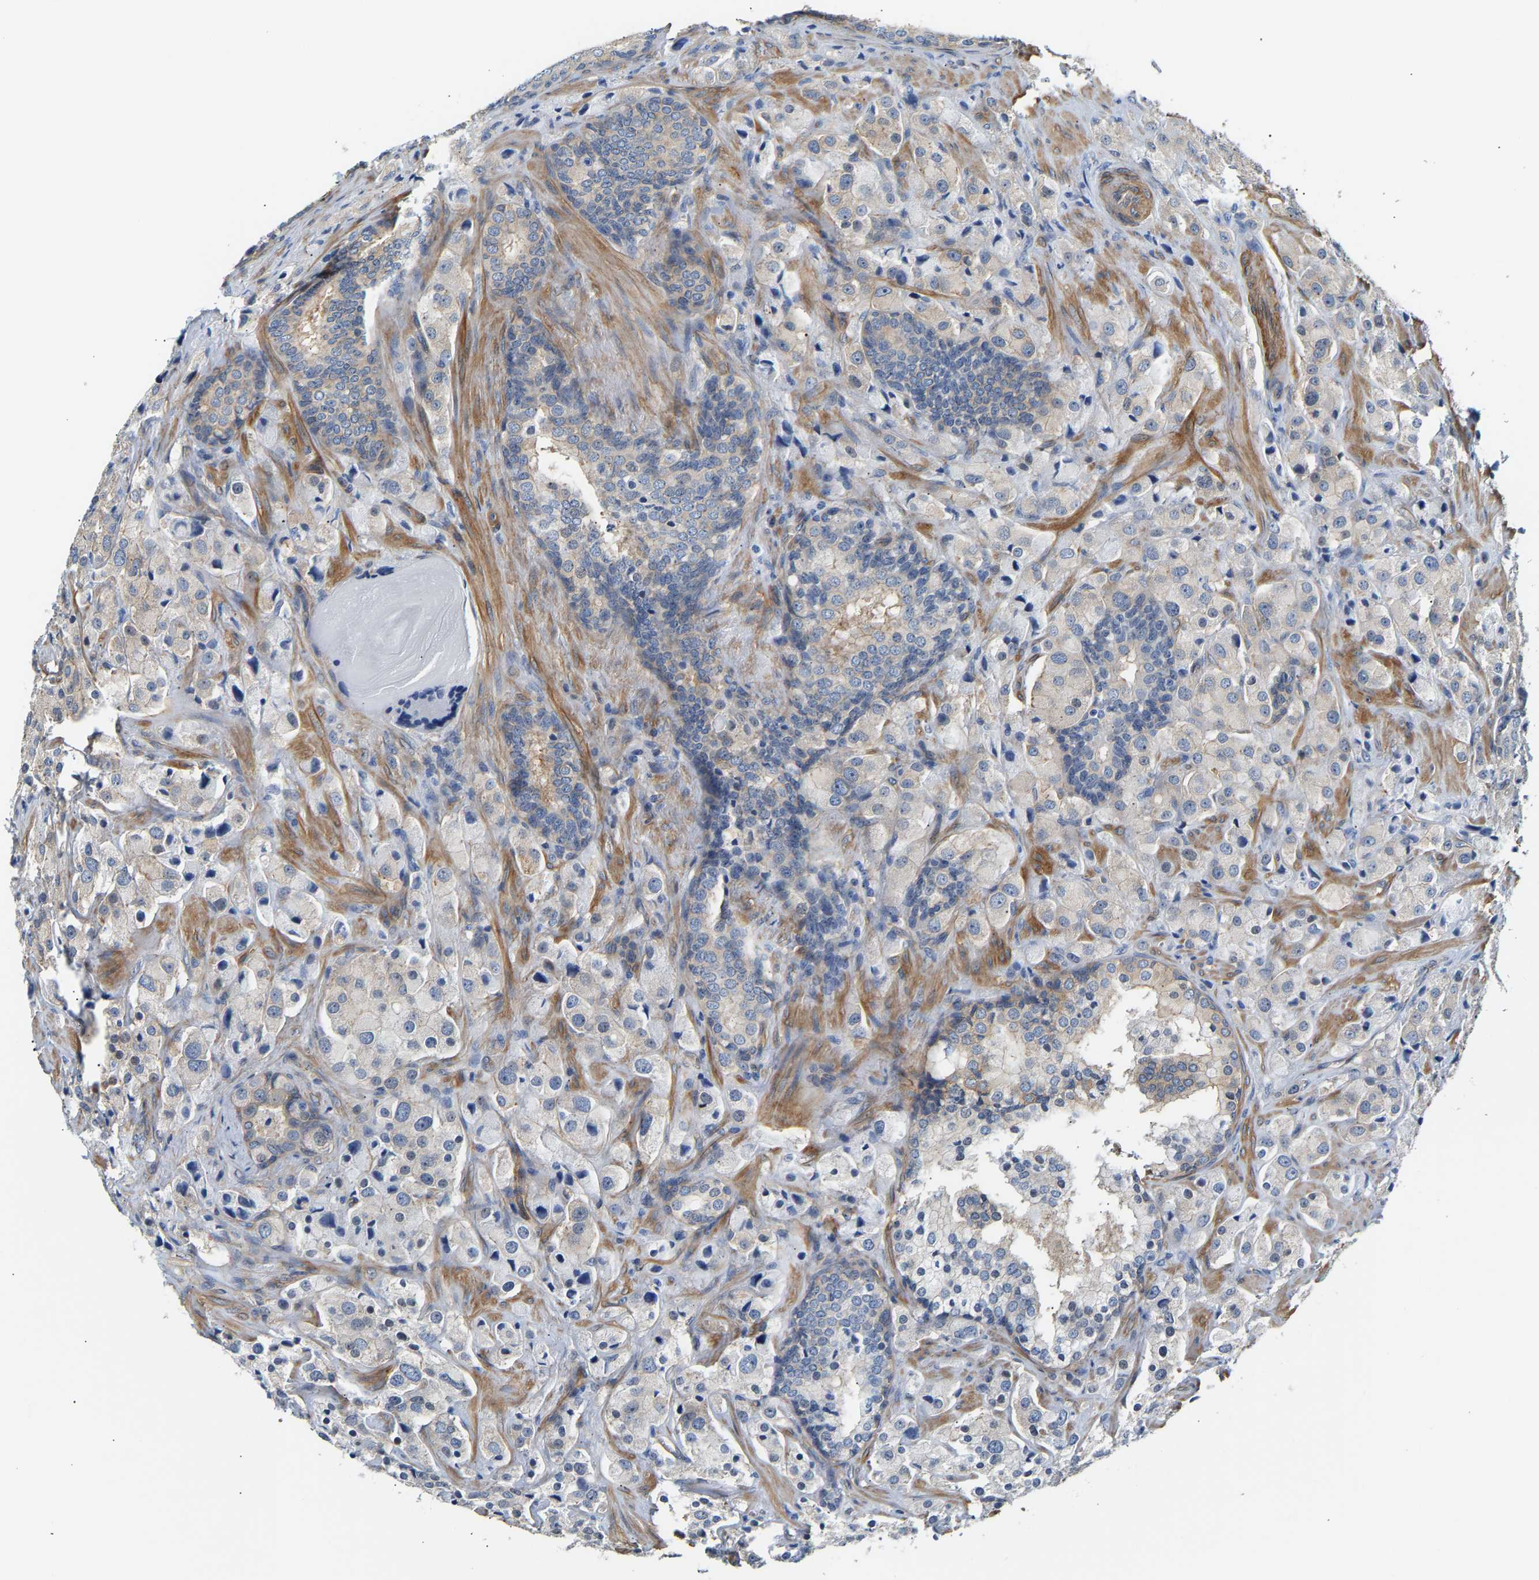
{"staining": {"intensity": "weak", "quantity": "<25%", "location": "cytoplasmic/membranous"}, "tissue": "prostate cancer", "cell_type": "Tumor cells", "image_type": "cancer", "snomed": [{"axis": "morphology", "description": "Adenocarcinoma, Medium grade"}, {"axis": "topography", "description": "Prostate"}], "caption": "A histopathology image of human prostate cancer is negative for staining in tumor cells.", "gene": "PAWR", "patient": {"sex": "male", "age": 70}}